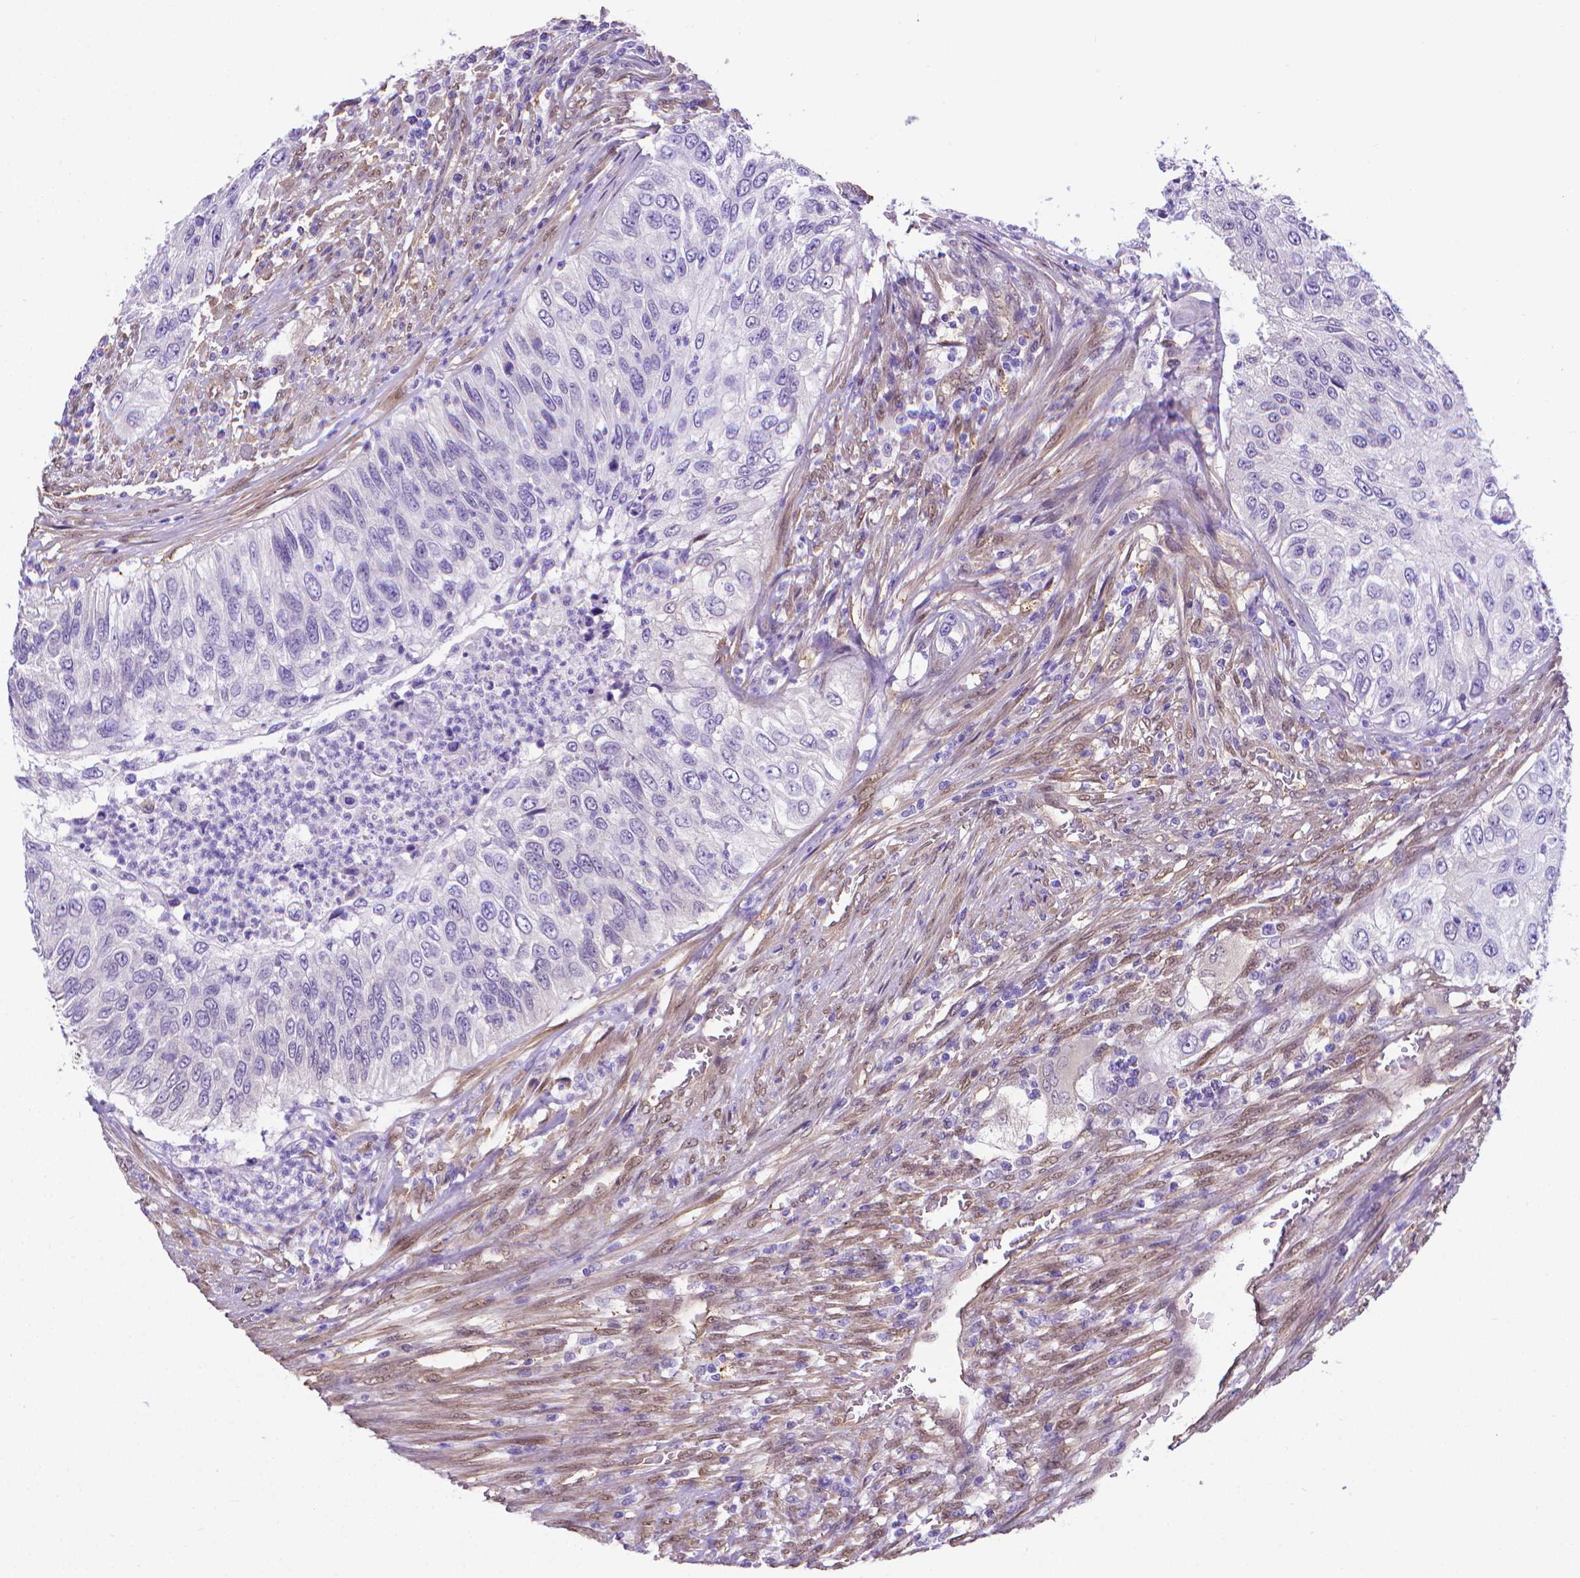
{"staining": {"intensity": "negative", "quantity": "none", "location": "none"}, "tissue": "urothelial cancer", "cell_type": "Tumor cells", "image_type": "cancer", "snomed": [{"axis": "morphology", "description": "Urothelial carcinoma, High grade"}, {"axis": "topography", "description": "Urinary bladder"}], "caption": "IHC micrograph of neoplastic tissue: human high-grade urothelial carcinoma stained with DAB shows no significant protein positivity in tumor cells. (Brightfield microscopy of DAB immunohistochemistry (IHC) at high magnification).", "gene": "CLIC4", "patient": {"sex": "female", "age": 60}}